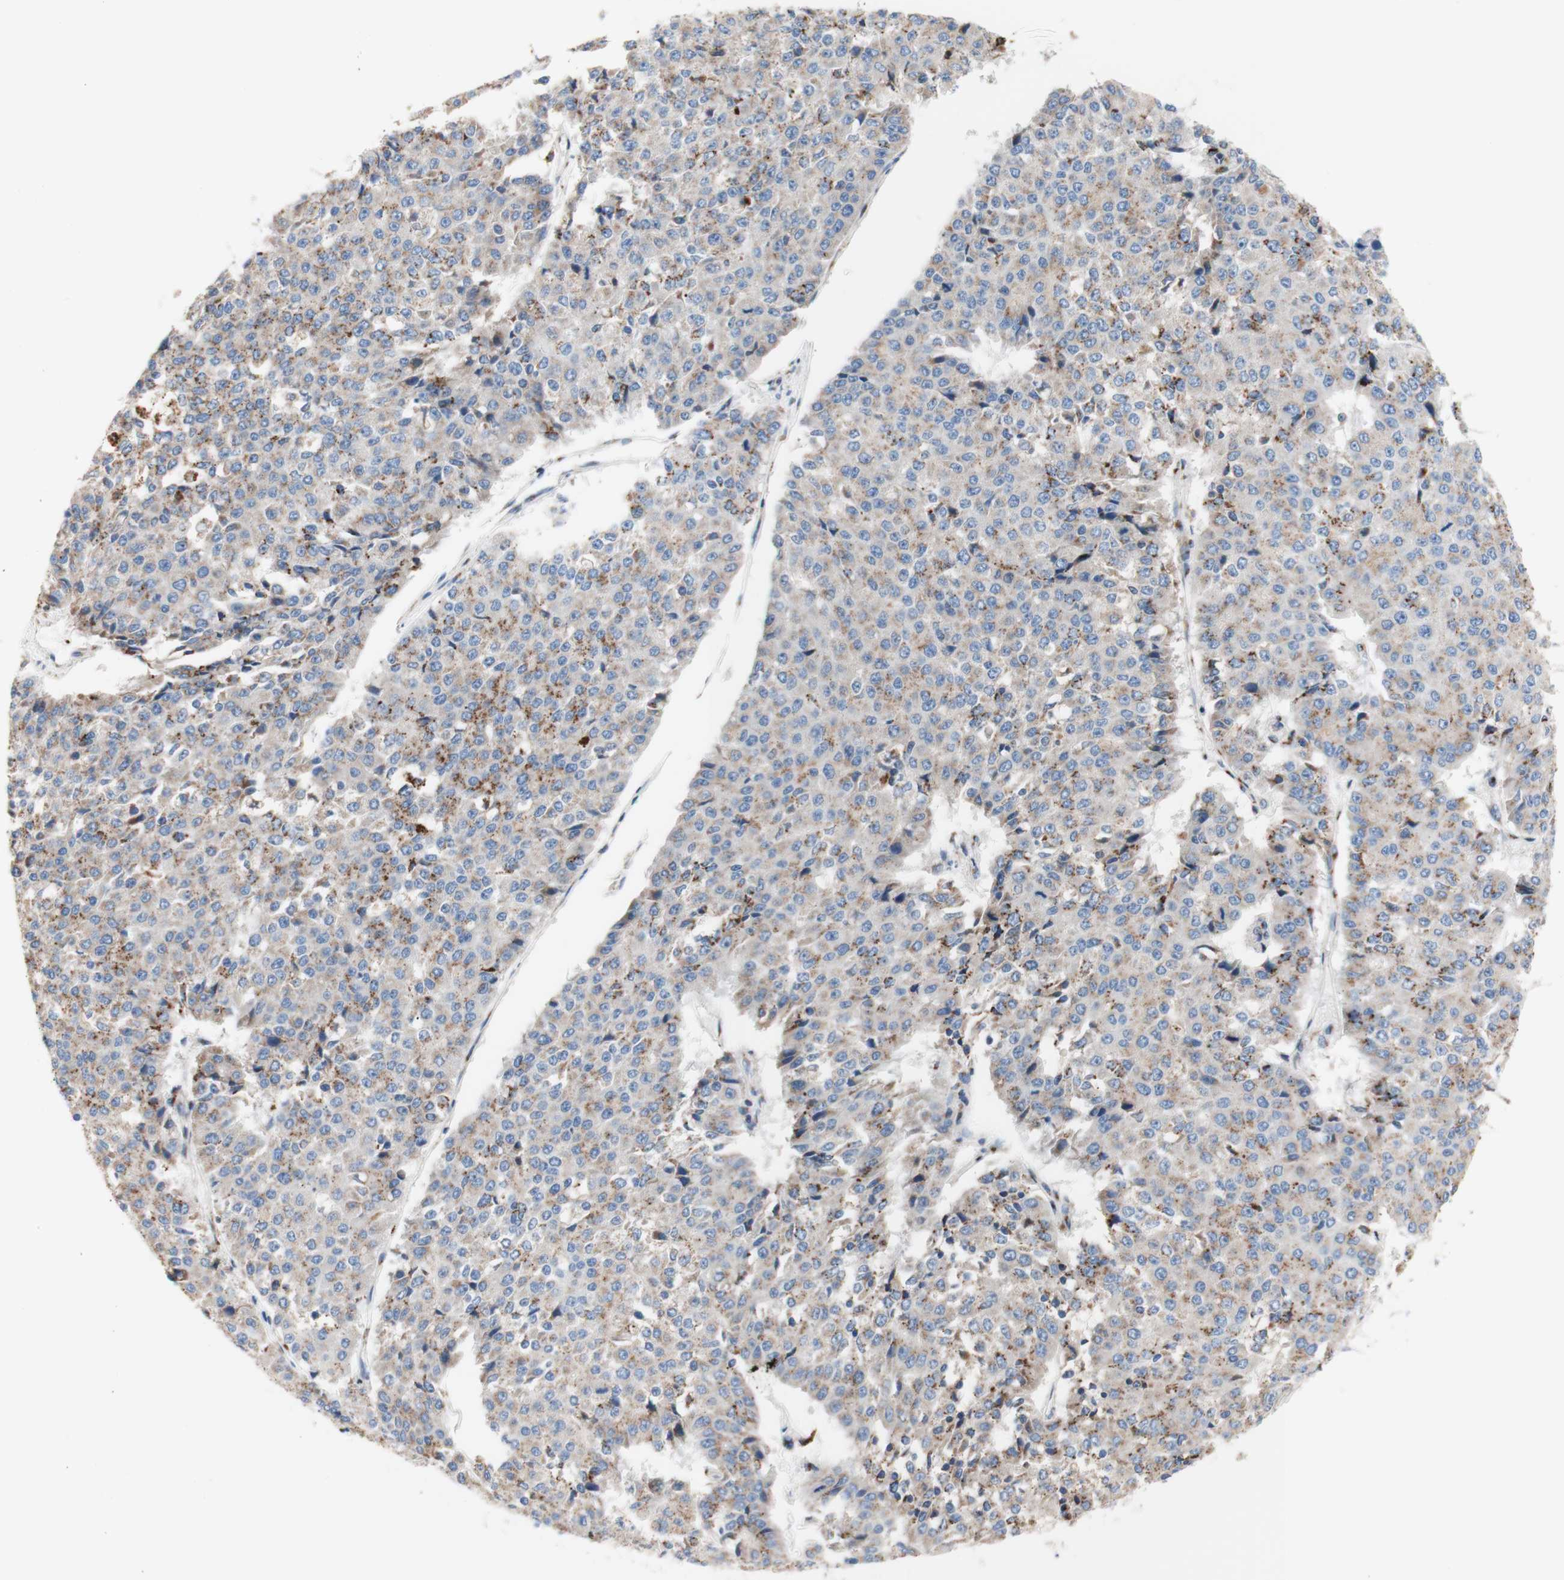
{"staining": {"intensity": "weak", "quantity": "25%-75%", "location": "cytoplasmic/membranous"}, "tissue": "pancreatic cancer", "cell_type": "Tumor cells", "image_type": "cancer", "snomed": [{"axis": "morphology", "description": "Adenocarcinoma, NOS"}, {"axis": "topography", "description": "Pancreas"}], "caption": "The photomicrograph shows staining of adenocarcinoma (pancreatic), revealing weak cytoplasmic/membranous protein positivity (brown color) within tumor cells. (Stains: DAB (3,3'-diaminobenzidine) in brown, nuclei in blue, Microscopy: brightfield microscopy at high magnification).", "gene": "GALNT2", "patient": {"sex": "male", "age": 50}}